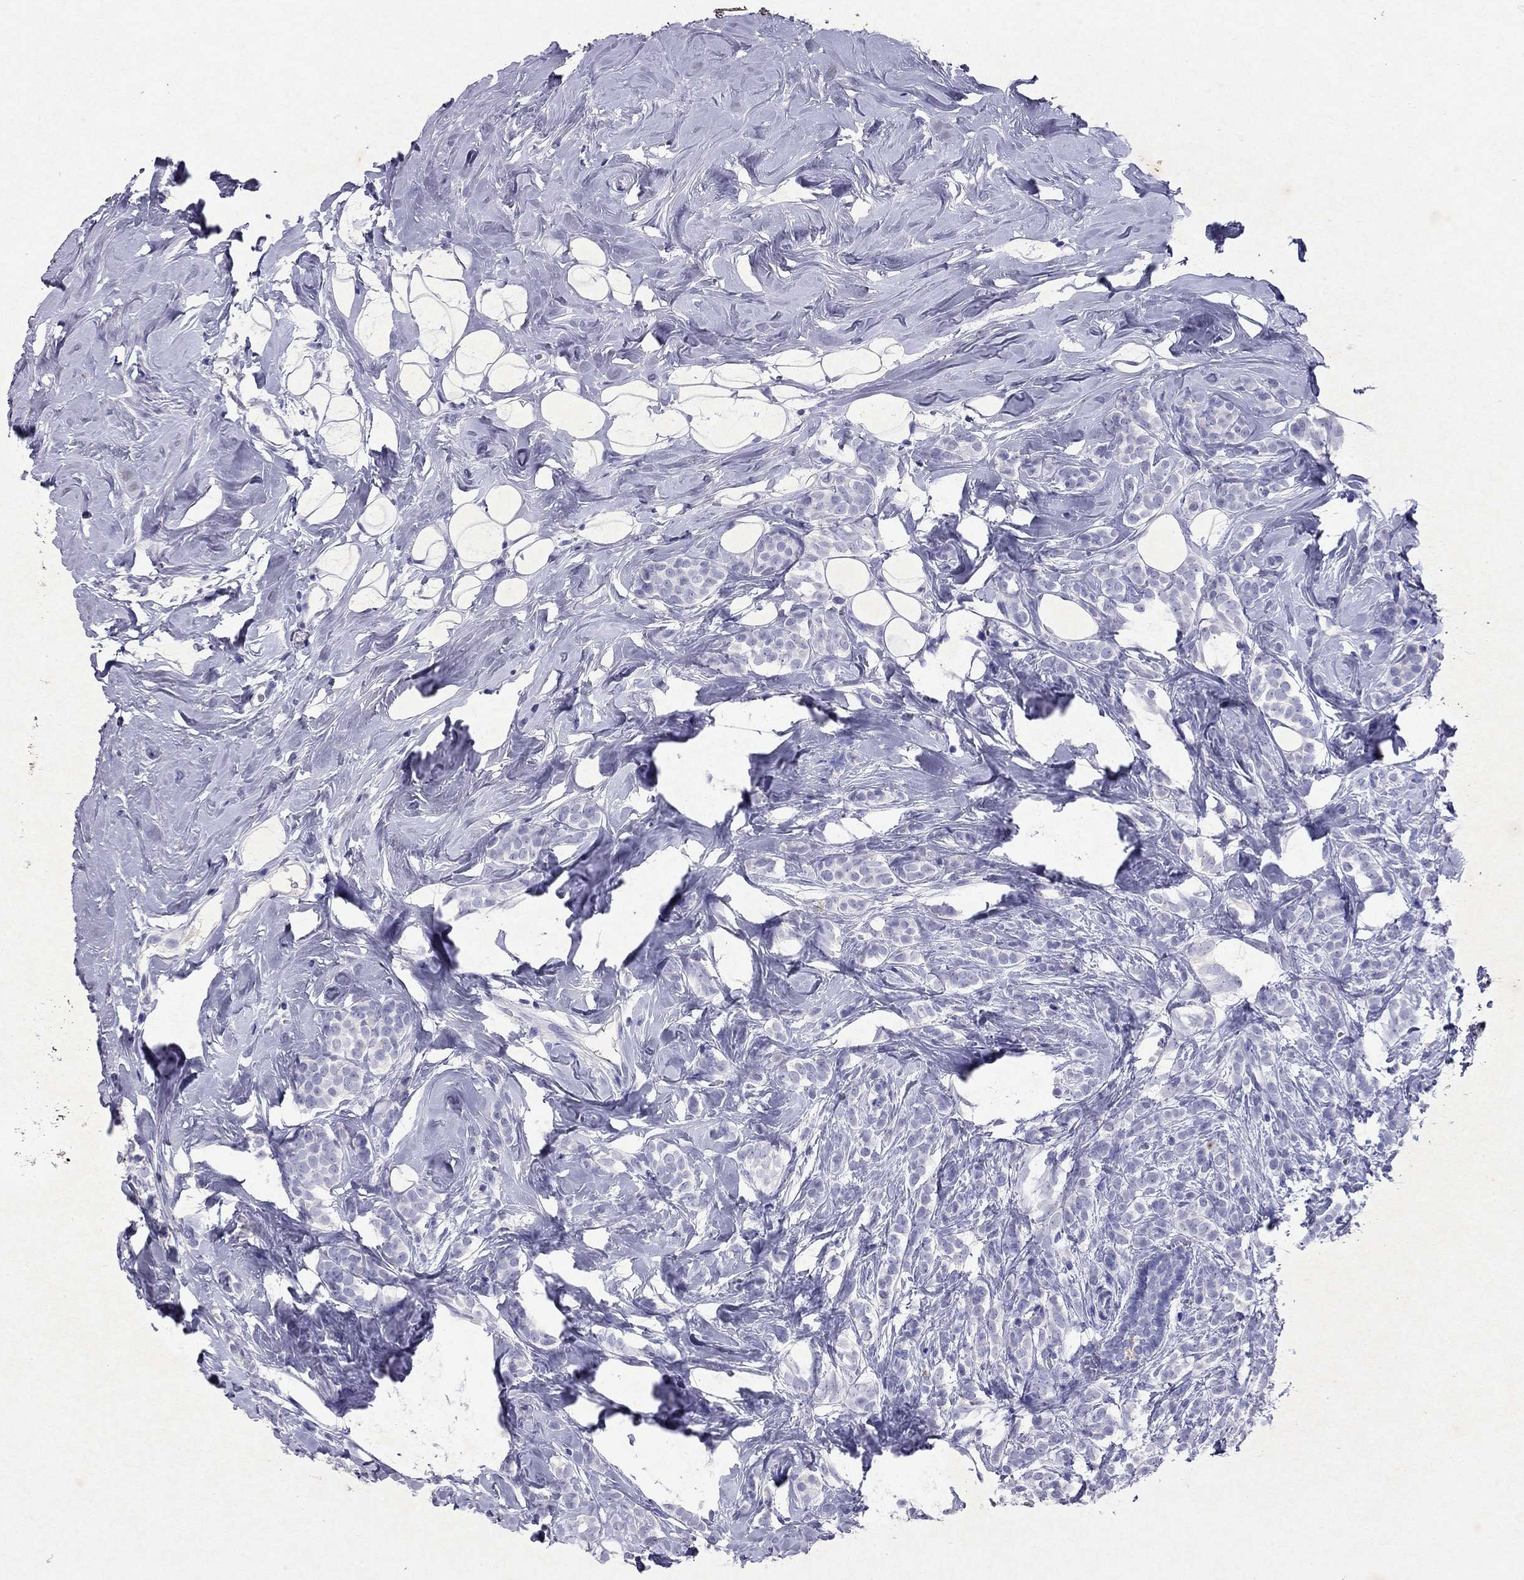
{"staining": {"intensity": "negative", "quantity": "none", "location": "none"}, "tissue": "breast cancer", "cell_type": "Tumor cells", "image_type": "cancer", "snomed": [{"axis": "morphology", "description": "Lobular carcinoma"}, {"axis": "topography", "description": "Breast"}], "caption": "Tumor cells show no significant expression in breast cancer (lobular carcinoma).", "gene": "ARMC12", "patient": {"sex": "female", "age": 49}}